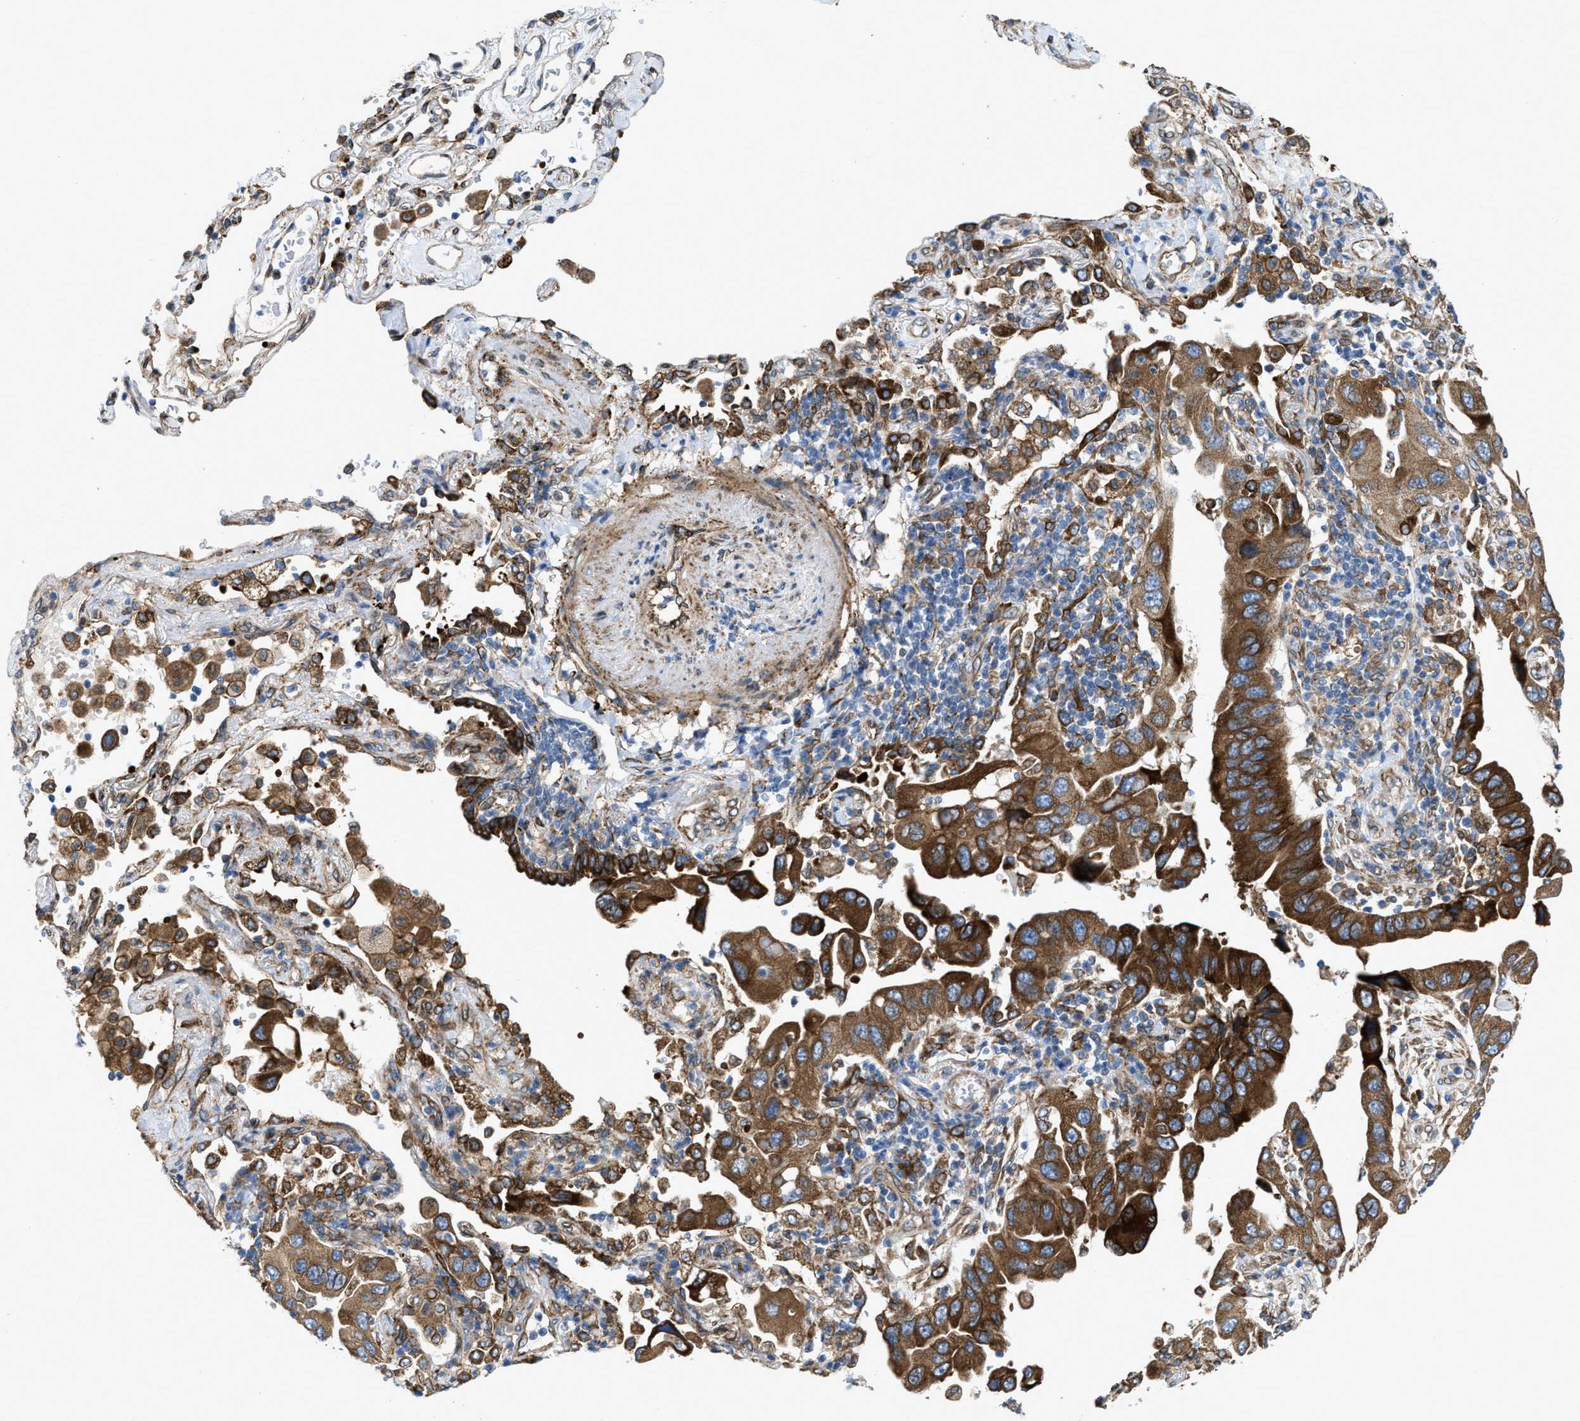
{"staining": {"intensity": "strong", "quantity": ">75%", "location": "cytoplasmic/membranous"}, "tissue": "lung cancer", "cell_type": "Tumor cells", "image_type": "cancer", "snomed": [{"axis": "morphology", "description": "Adenocarcinoma, NOS"}, {"axis": "topography", "description": "Lung"}], "caption": "Lung cancer (adenocarcinoma) tissue shows strong cytoplasmic/membranous staining in approximately >75% of tumor cells", "gene": "ERLIN2", "patient": {"sex": "female", "age": 65}}